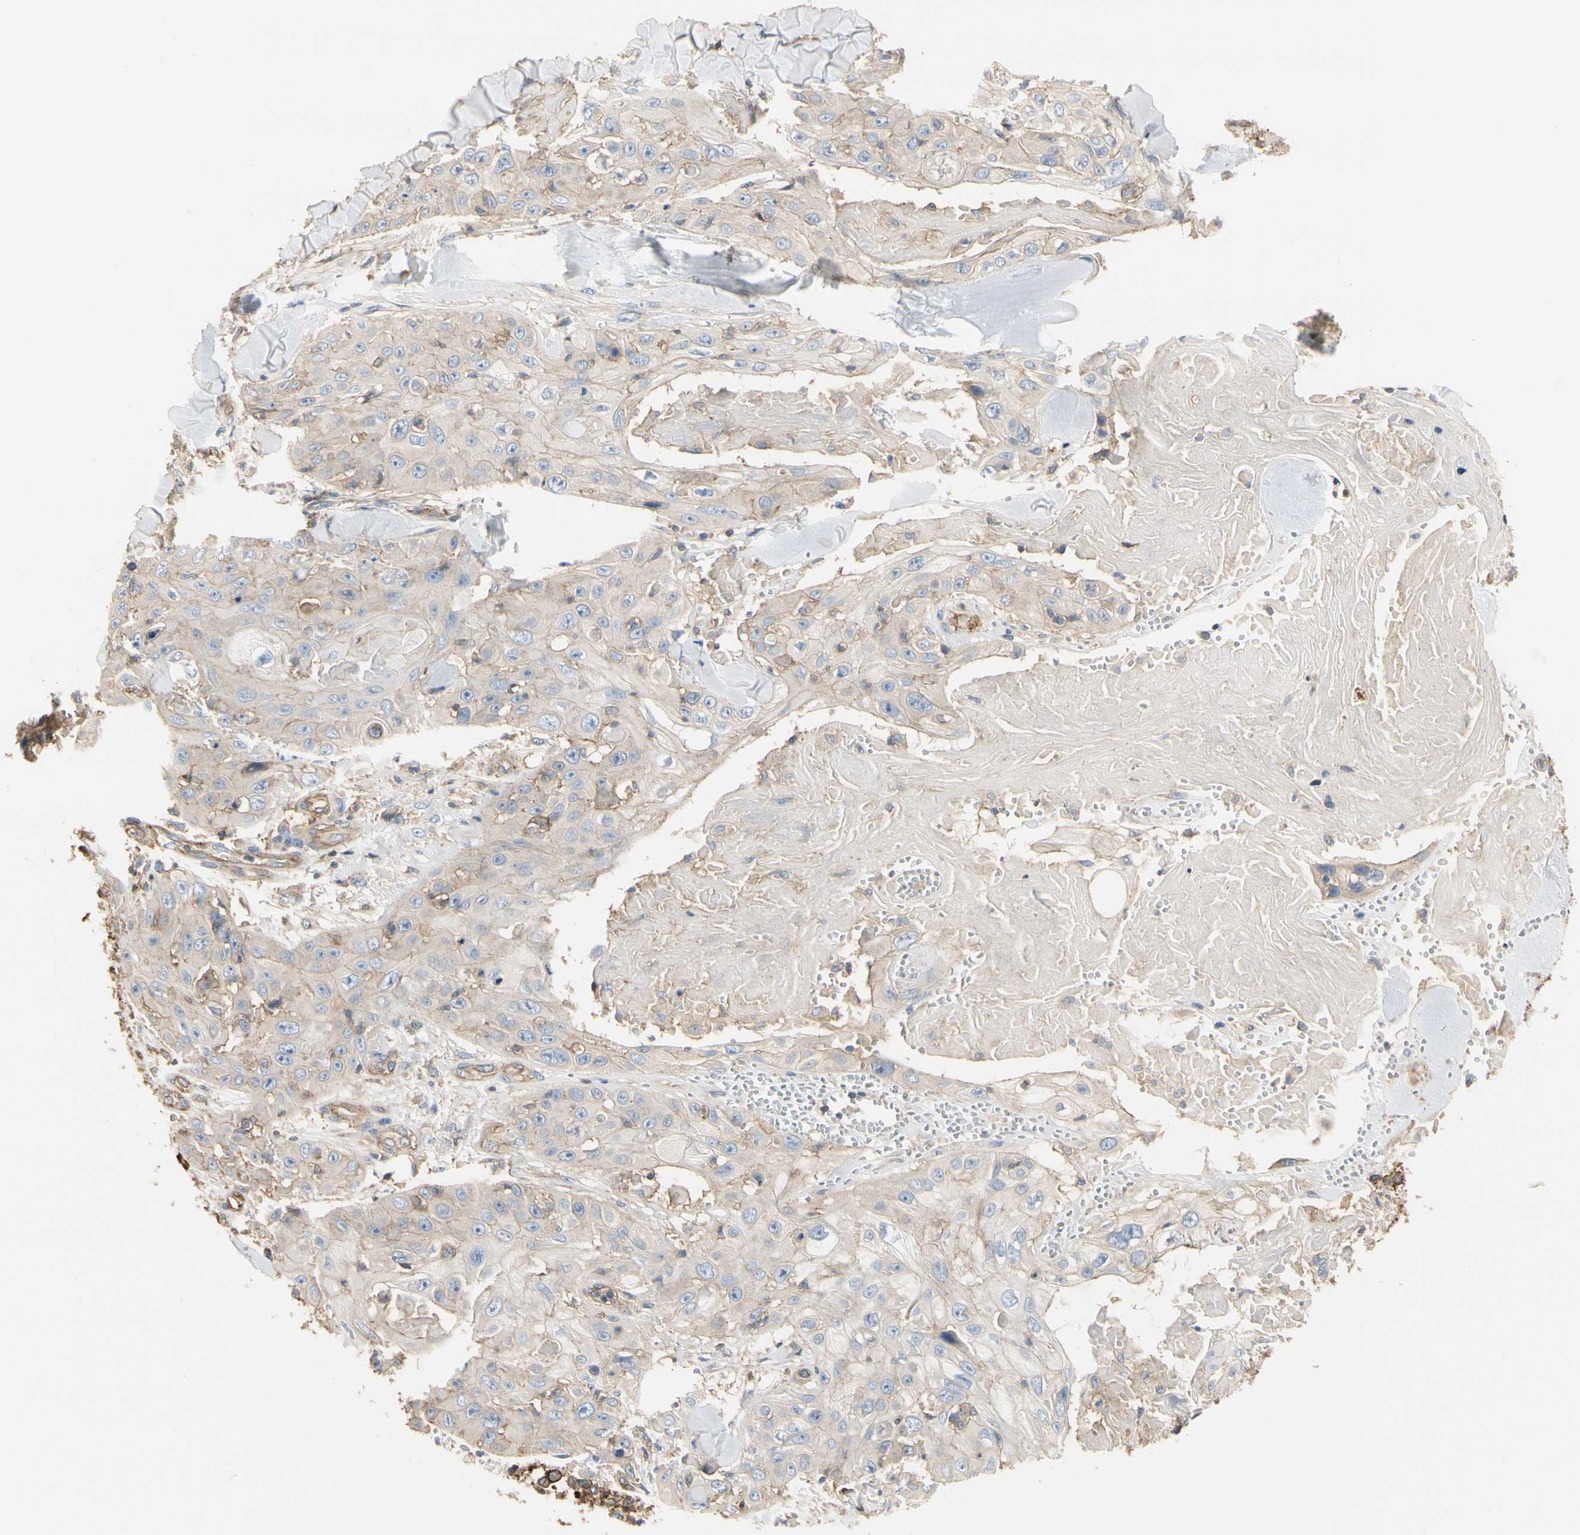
{"staining": {"intensity": "negative", "quantity": "none", "location": "none"}, "tissue": "skin cancer", "cell_type": "Tumor cells", "image_type": "cancer", "snomed": [{"axis": "morphology", "description": "Squamous cell carcinoma, NOS"}, {"axis": "topography", "description": "Skin"}], "caption": "Immunohistochemistry image of neoplastic tissue: human squamous cell carcinoma (skin) stained with DAB (3,3'-diaminobenzidine) reveals no significant protein positivity in tumor cells. The staining is performed using DAB brown chromogen with nuclei counter-stained in using hematoxylin.", "gene": "IL1RL1", "patient": {"sex": "male", "age": 86}}